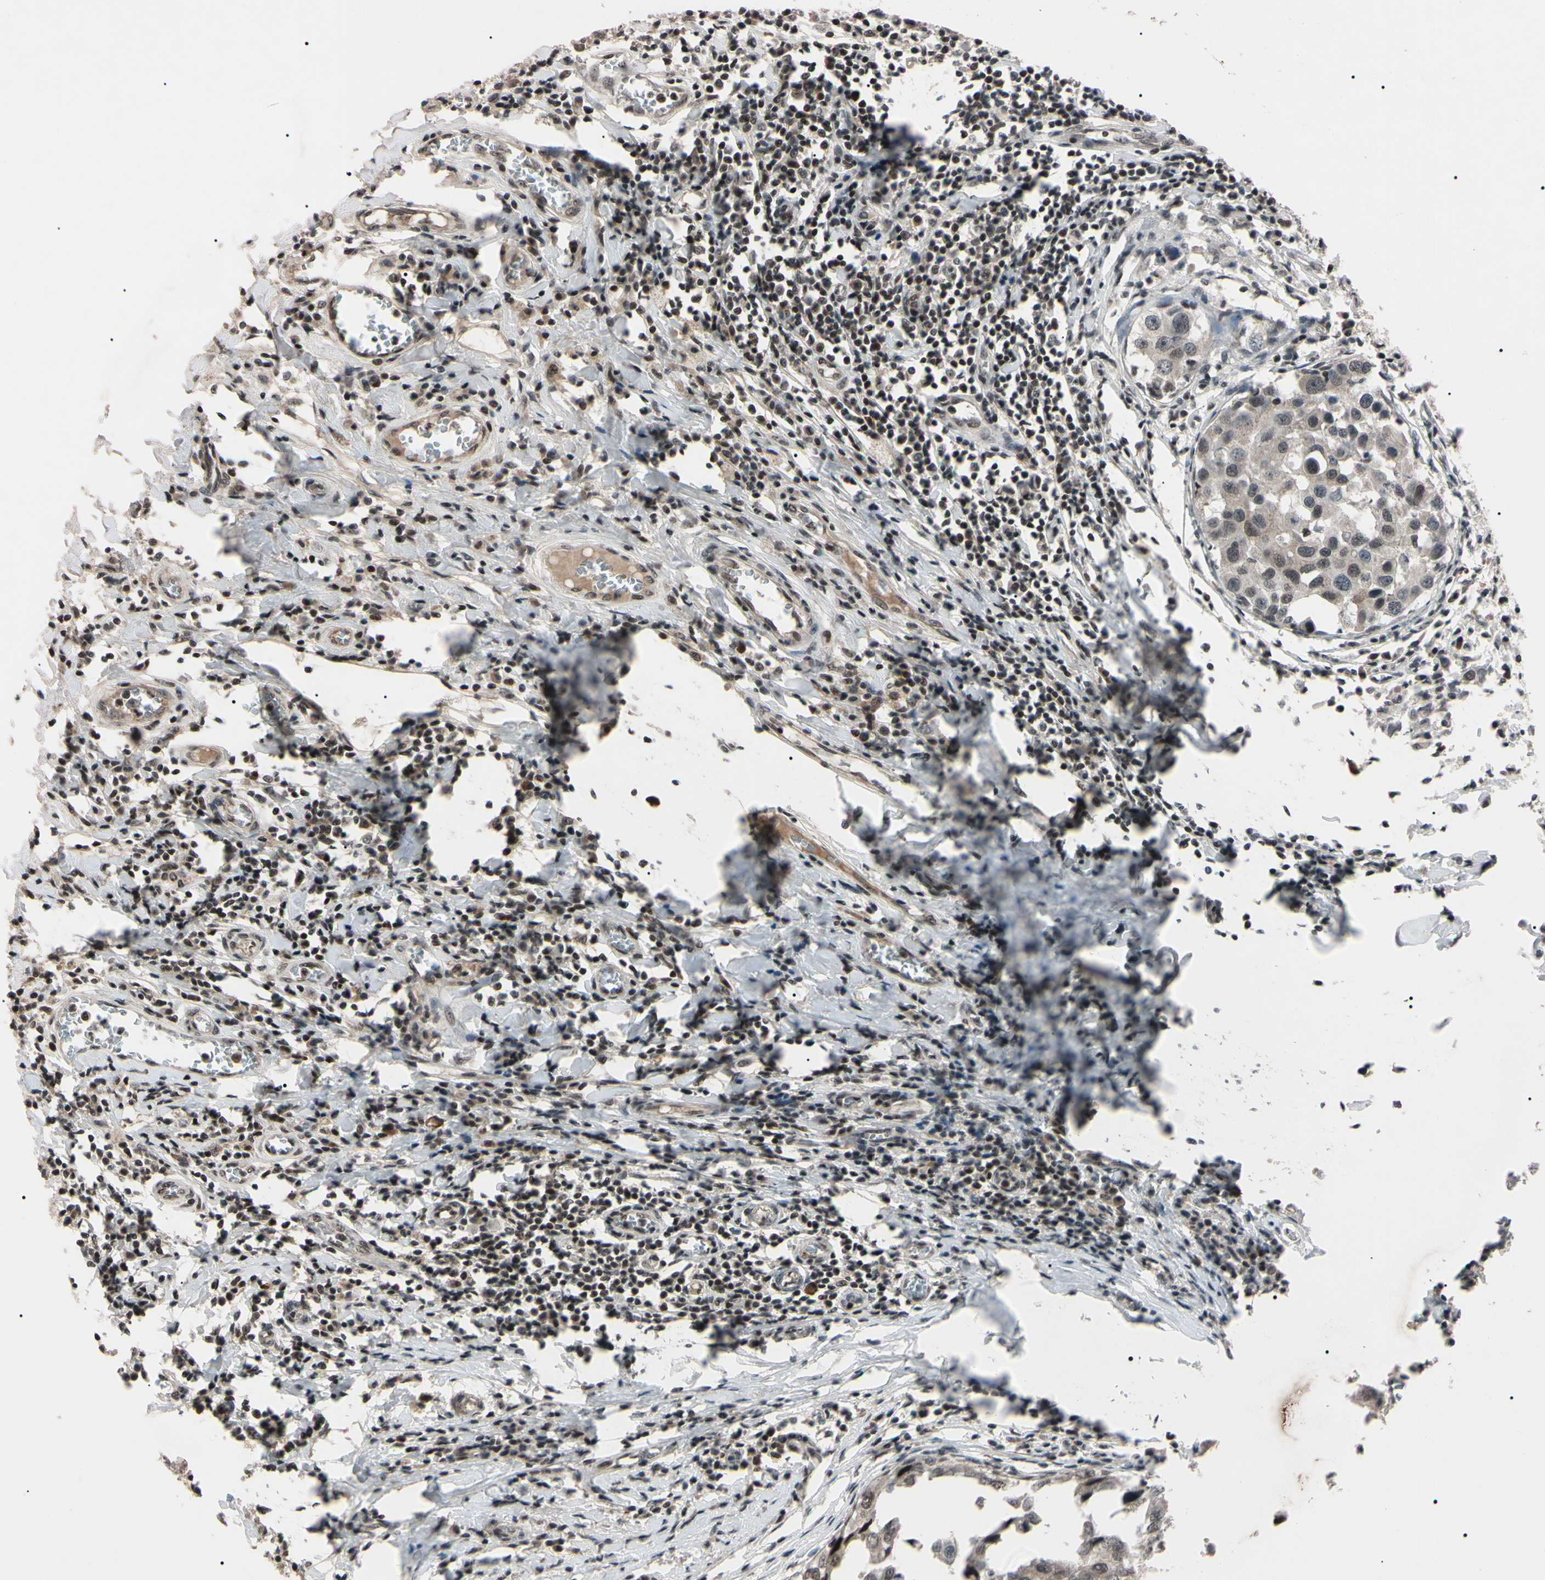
{"staining": {"intensity": "weak", "quantity": "25%-75%", "location": "cytoplasmic/membranous"}, "tissue": "breast cancer", "cell_type": "Tumor cells", "image_type": "cancer", "snomed": [{"axis": "morphology", "description": "Duct carcinoma"}, {"axis": "topography", "description": "Breast"}], "caption": "Immunohistochemistry (DAB) staining of intraductal carcinoma (breast) reveals weak cytoplasmic/membranous protein expression in approximately 25%-75% of tumor cells. The staining was performed using DAB (3,3'-diaminobenzidine), with brown indicating positive protein expression. Nuclei are stained blue with hematoxylin.", "gene": "YY1", "patient": {"sex": "female", "age": 27}}